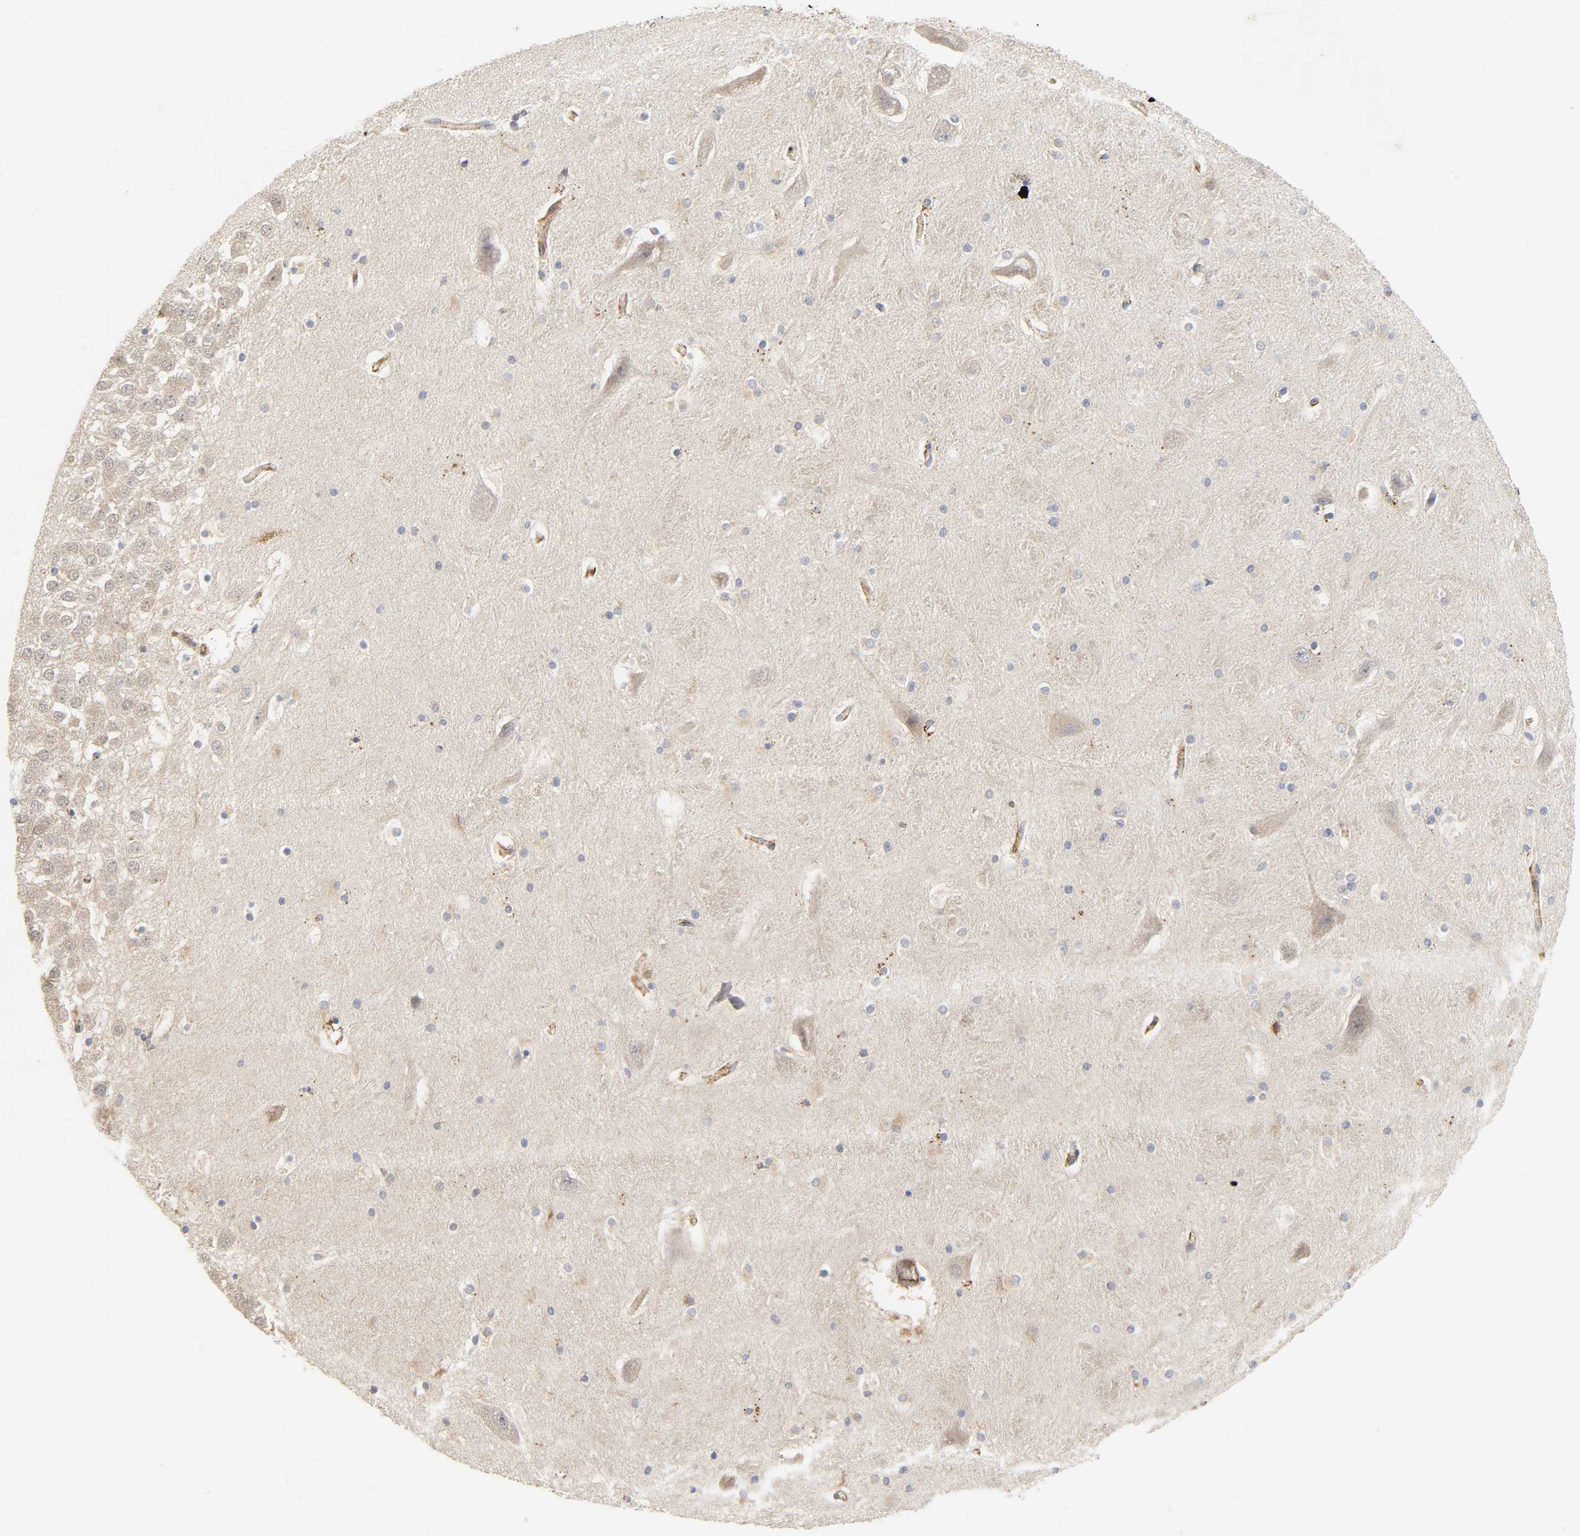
{"staining": {"intensity": "moderate", "quantity": ">75%", "location": "cytoplasmic/membranous"}, "tissue": "hippocampus", "cell_type": "Glial cells", "image_type": "normal", "snomed": [{"axis": "morphology", "description": "Normal tissue, NOS"}, {"axis": "topography", "description": "Hippocampus"}], "caption": "This micrograph demonstrates normal hippocampus stained with IHC to label a protein in brown. The cytoplasmic/membranous of glial cells show moderate positivity for the protein. Nuclei are counter-stained blue.", "gene": "REEP5", "patient": {"sex": "male", "age": 45}}